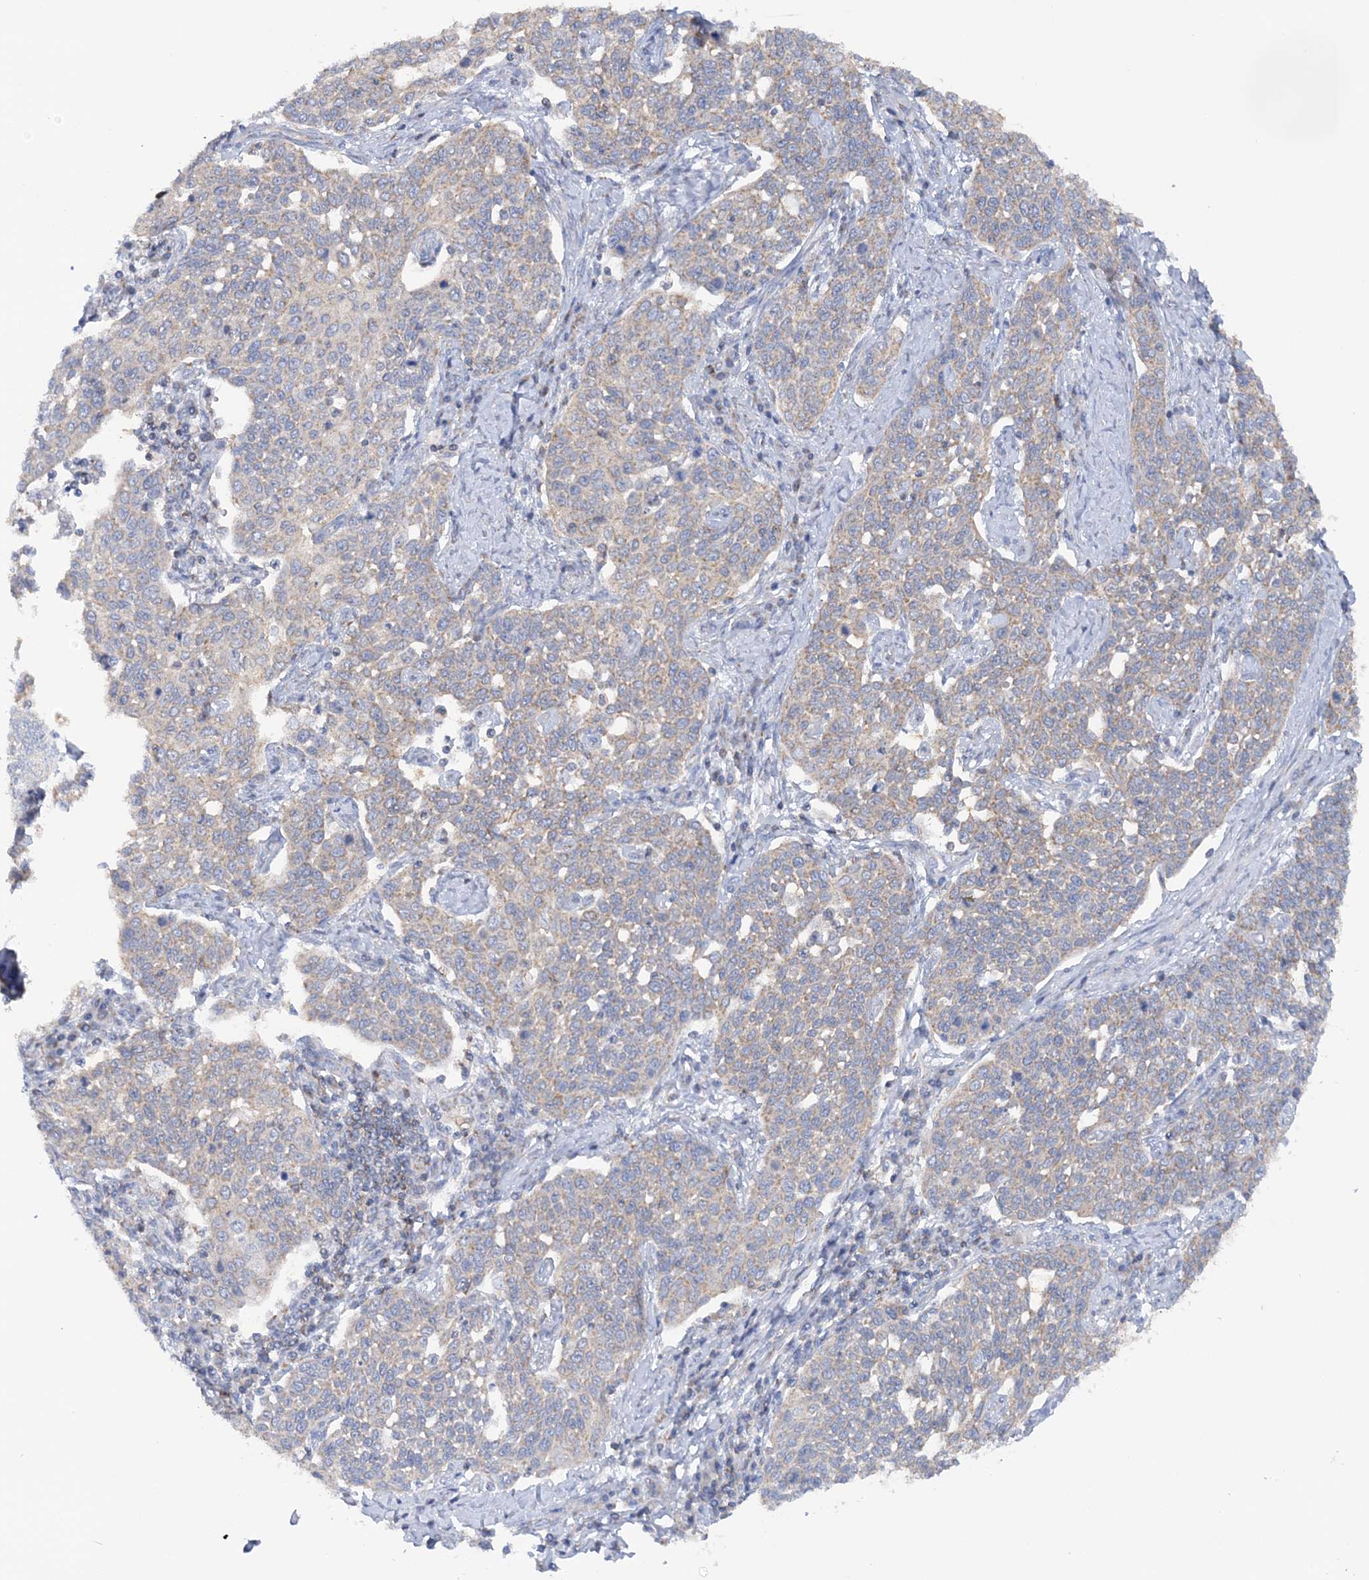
{"staining": {"intensity": "weak", "quantity": "<25%", "location": "cytoplasmic/membranous"}, "tissue": "cervical cancer", "cell_type": "Tumor cells", "image_type": "cancer", "snomed": [{"axis": "morphology", "description": "Squamous cell carcinoma, NOS"}, {"axis": "topography", "description": "Cervix"}], "caption": "Micrograph shows no protein positivity in tumor cells of squamous cell carcinoma (cervical) tissue. (DAB IHC visualized using brightfield microscopy, high magnification).", "gene": "TTC32", "patient": {"sex": "female", "age": 34}}